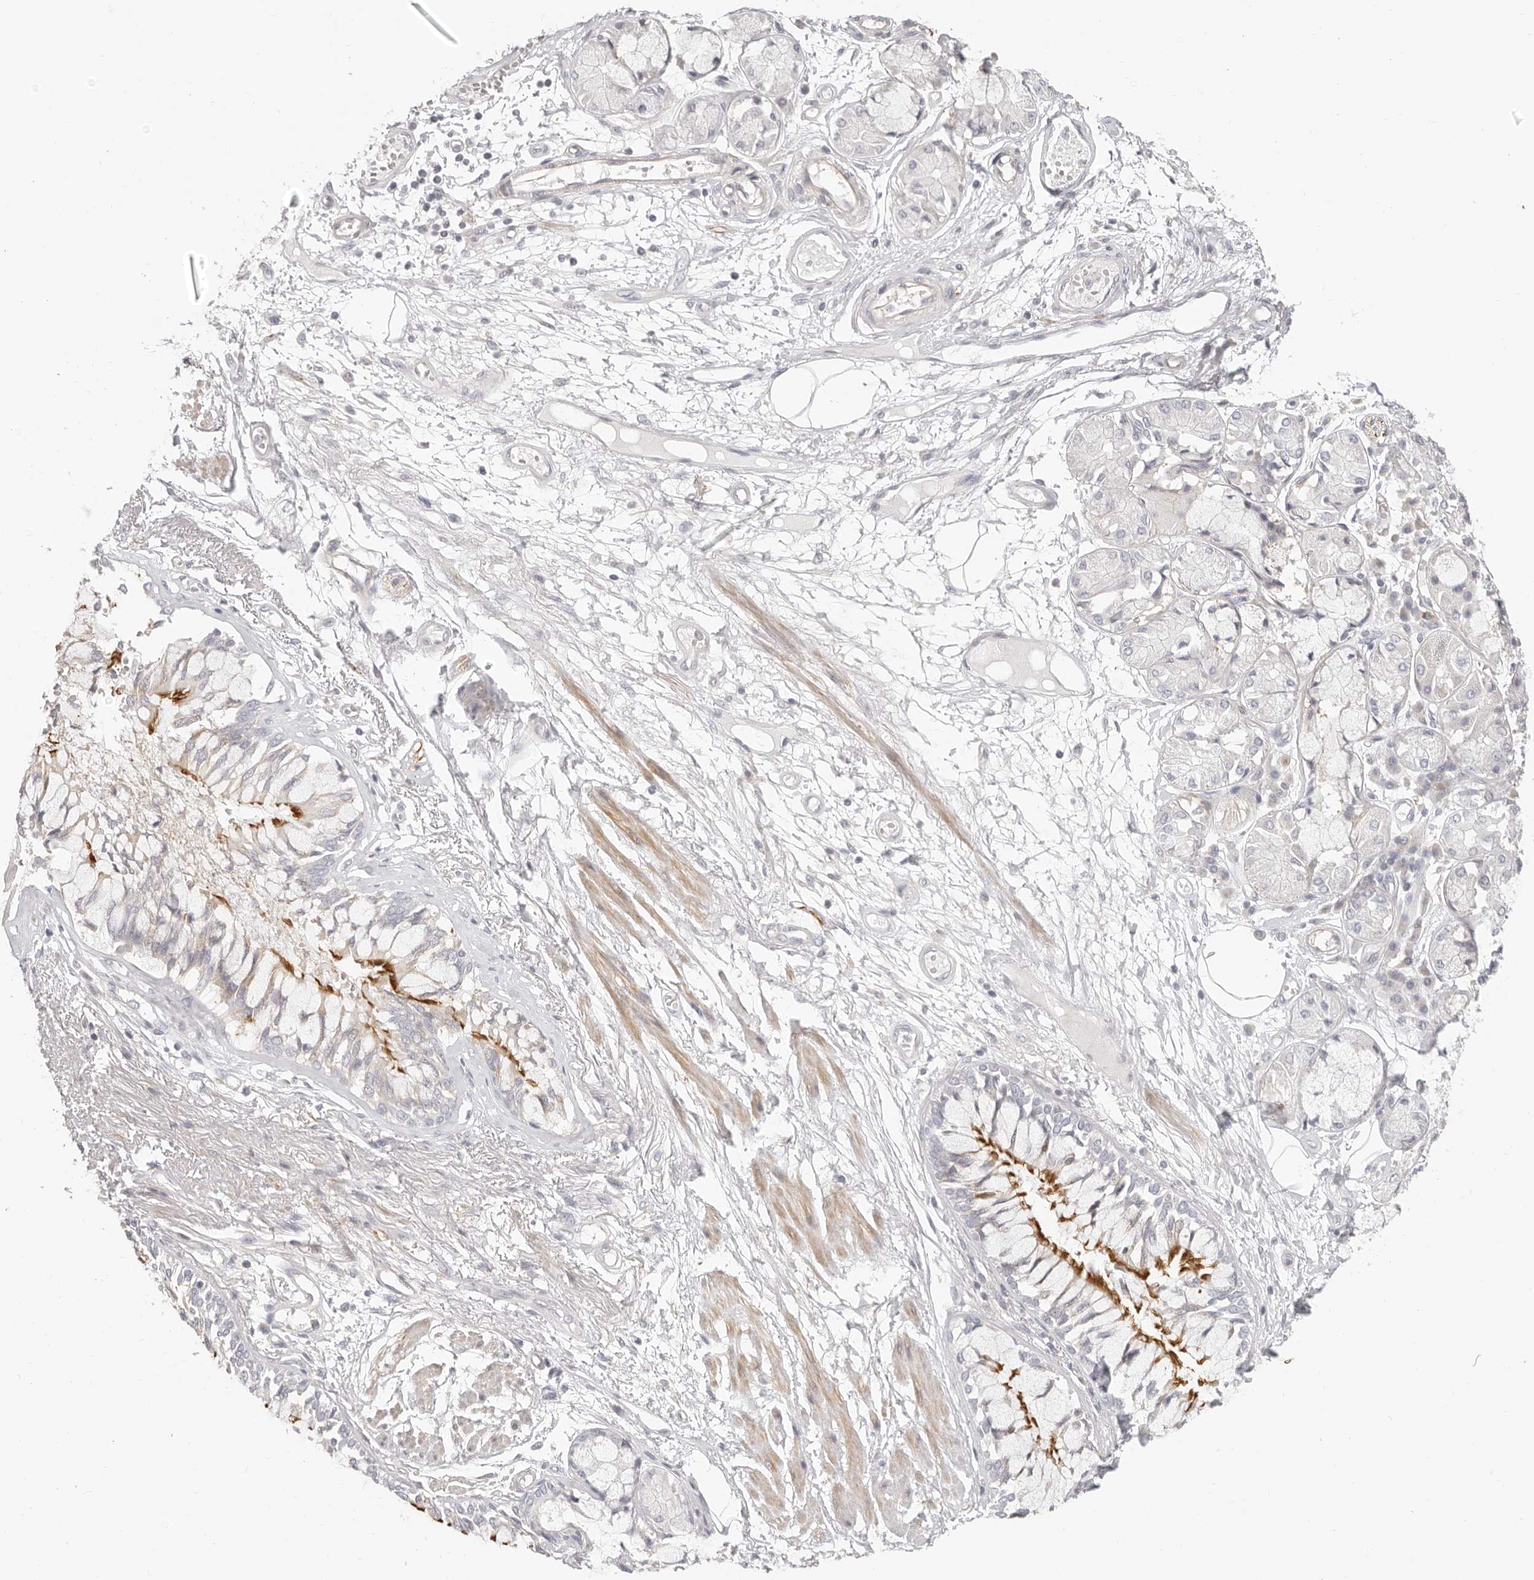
{"staining": {"intensity": "weak", "quantity": "<25%", "location": "cytoplasmic/membranous"}, "tissue": "adipose tissue", "cell_type": "Adipocytes", "image_type": "normal", "snomed": [{"axis": "morphology", "description": "Normal tissue, NOS"}, {"axis": "topography", "description": "Bronchus"}], "caption": "A high-resolution image shows immunohistochemistry (IHC) staining of benign adipose tissue, which displays no significant positivity in adipocytes.", "gene": "DTNBP1", "patient": {"sex": "male", "age": 66}}